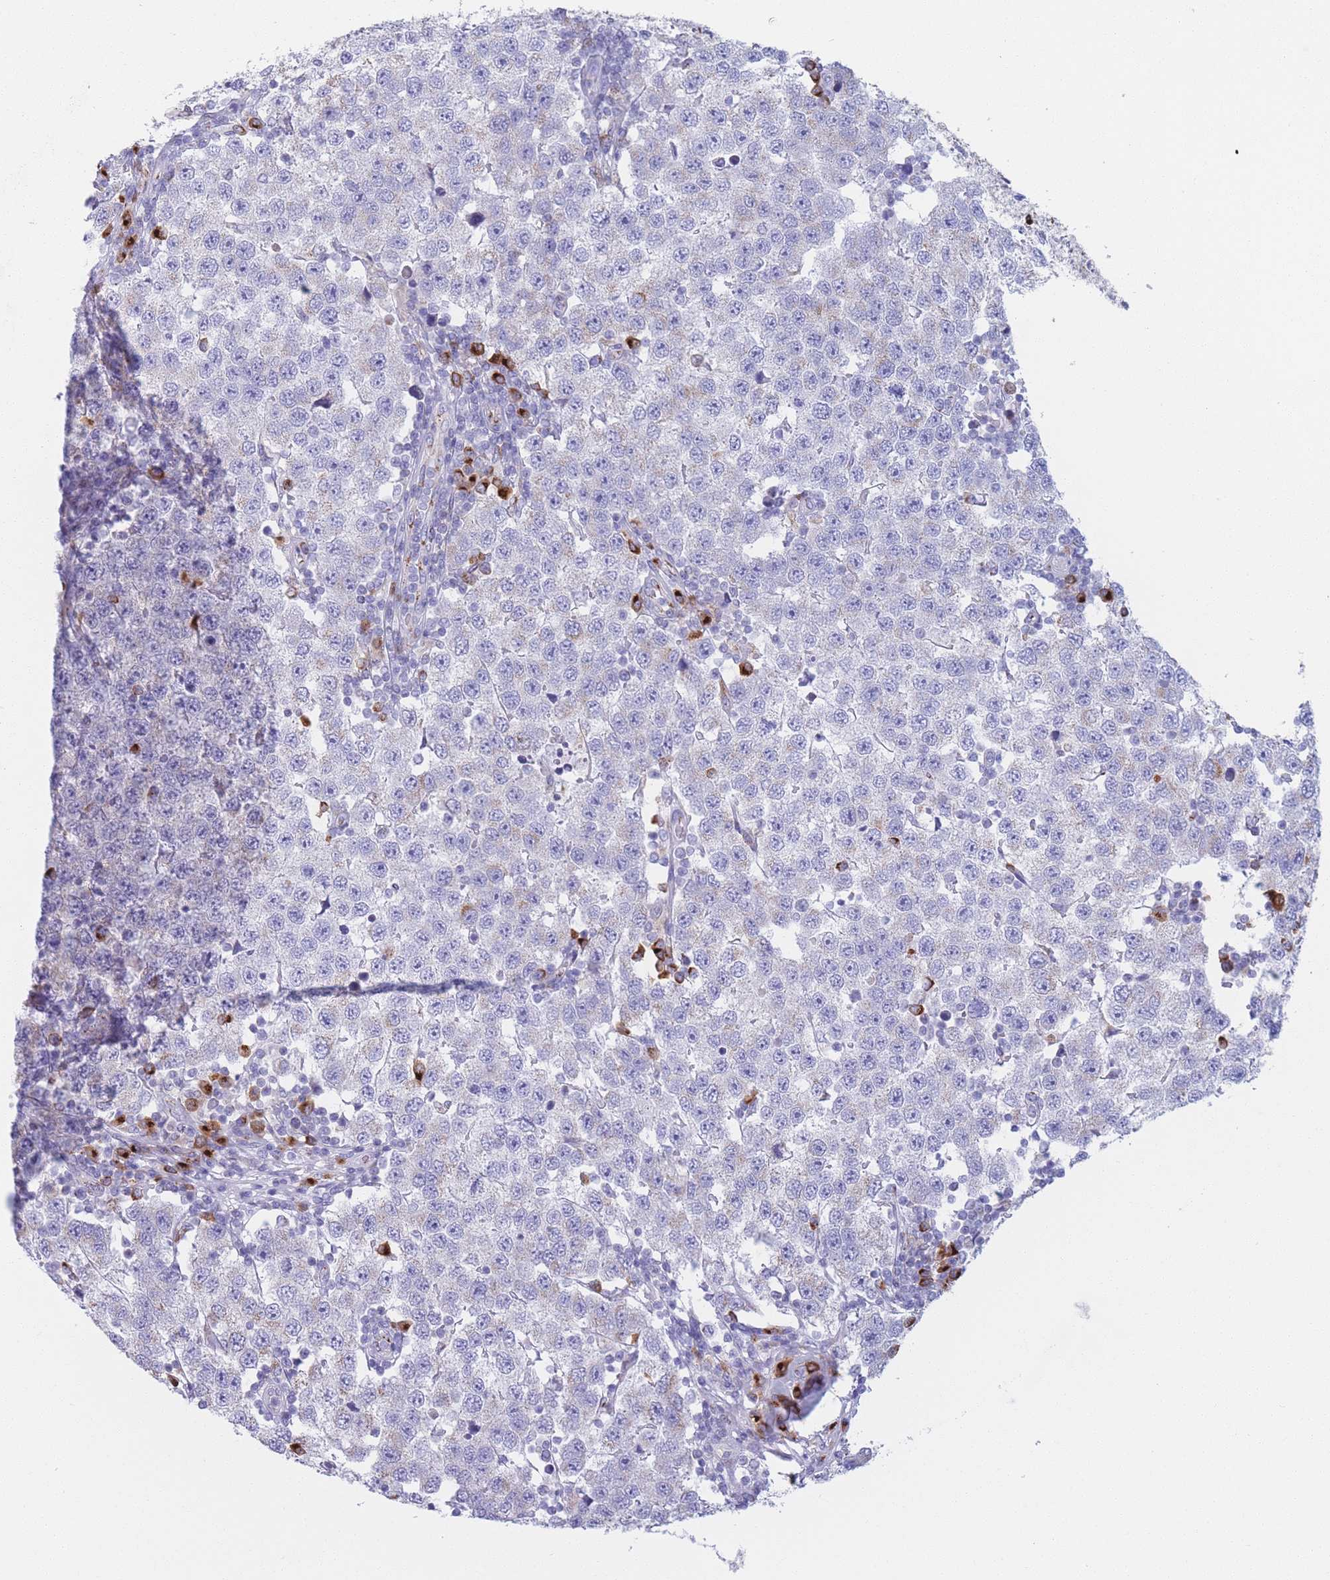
{"staining": {"intensity": "negative", "quantity": "none", "location": "none"}, "tissue": "testis cancer", "cell_type": "Tumor cells", "image_type": "cancer", "snomed": [{"axis": "morphology", "description": "Seminoma, NOS"}, {"axis": "topography", "description": "Testis"}], "caption": "The image reveals no staining of tumor cells in testis cancer (seminoma).", "gene": "MRPL30", "patient": {"sex": "male", "age": 34}}